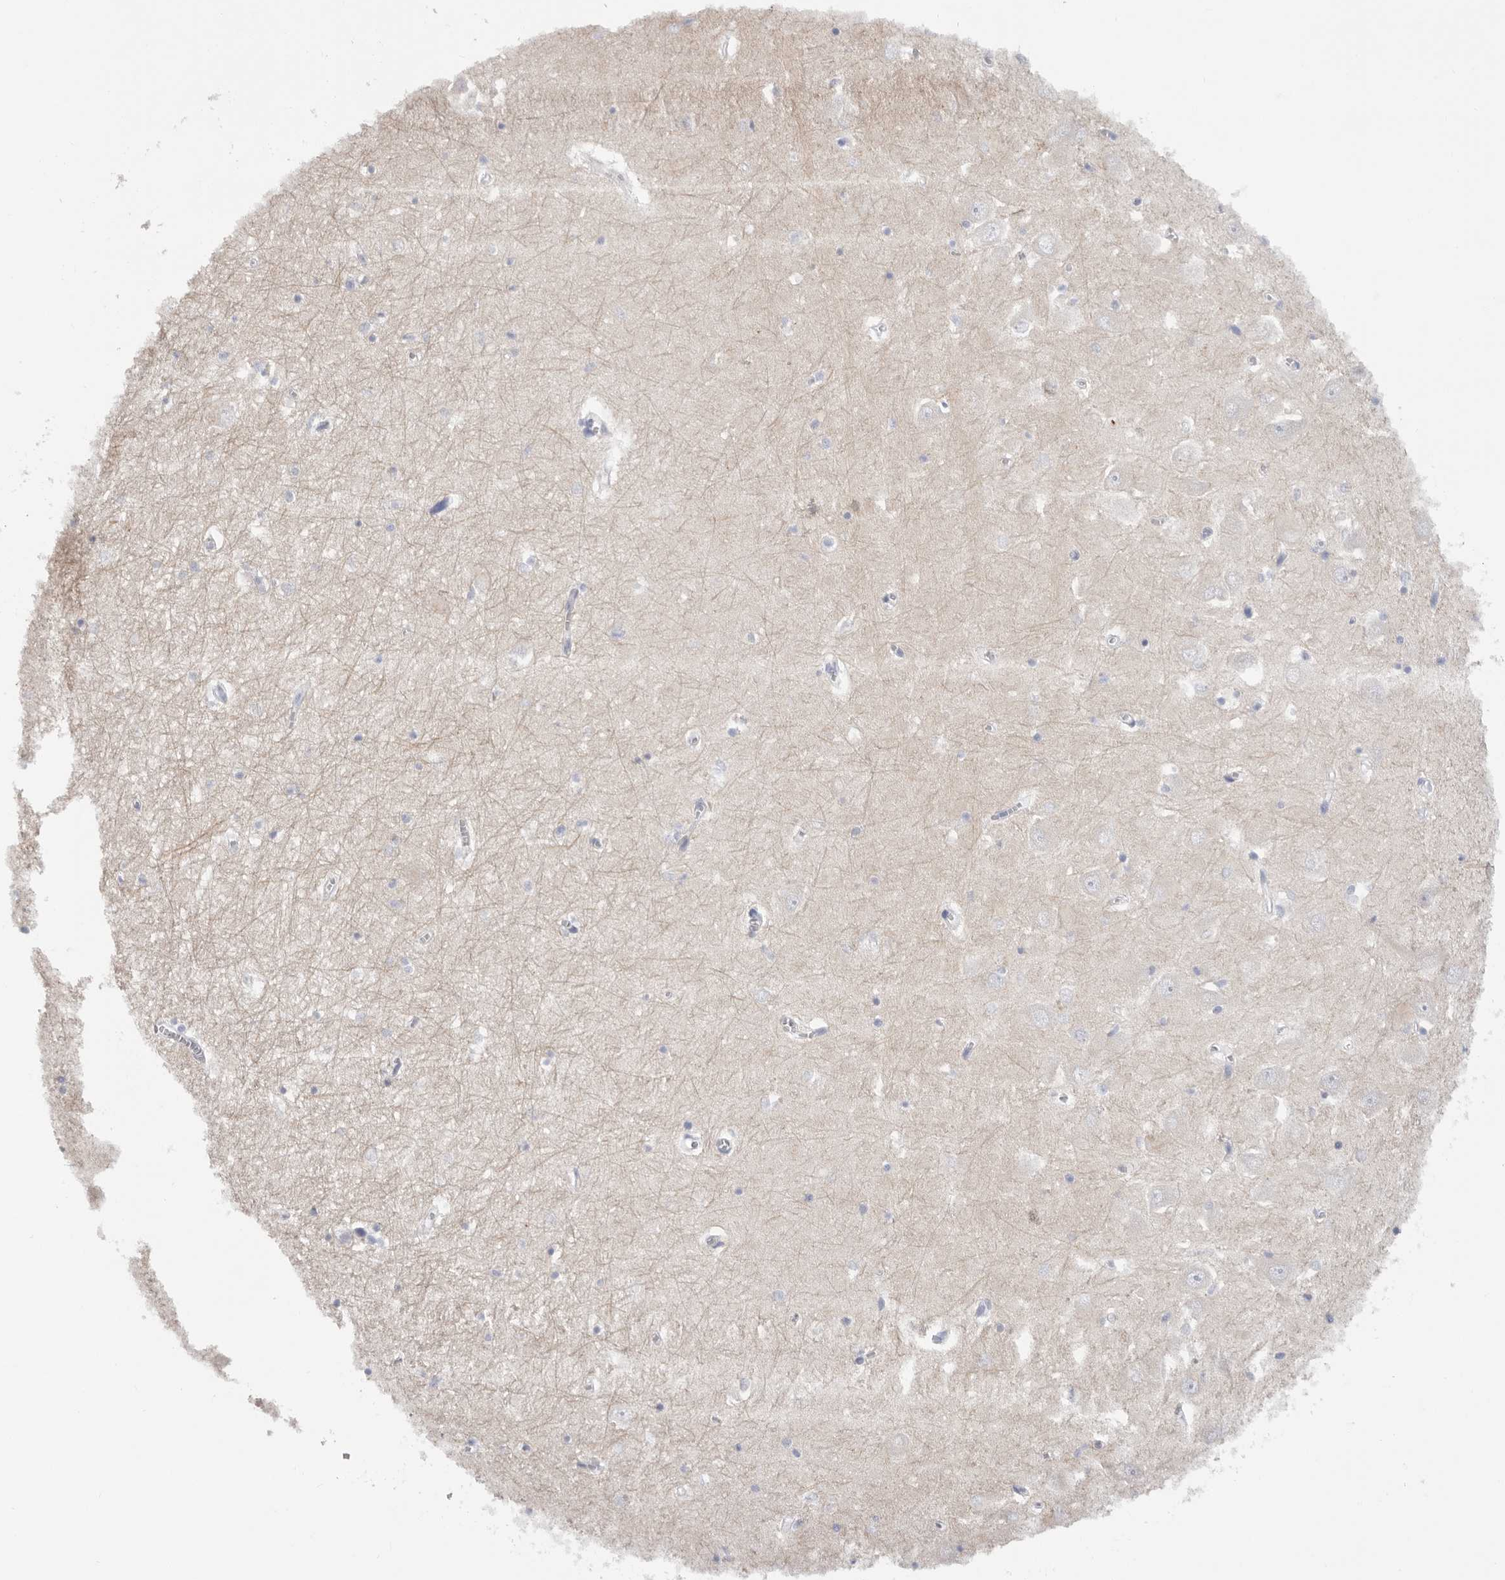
{"staining": {"intensity": "negative", "quantity": "none", "location": "none"}, "tissue": "hippocampus", "cell_type": "Glial cells", "image_type": "normal", "snomed": [{"axis": "morphology", "description": "Normal tissue, NOS"}, {"axis": "topography", "description": "Hippocampus"}], "caption": "Immunohistochemical staining of benign hippocampus reveals no significant staining in glial cells.", "gene": "MTFR1L", "patient": {"sex": "male", "age": 70}}